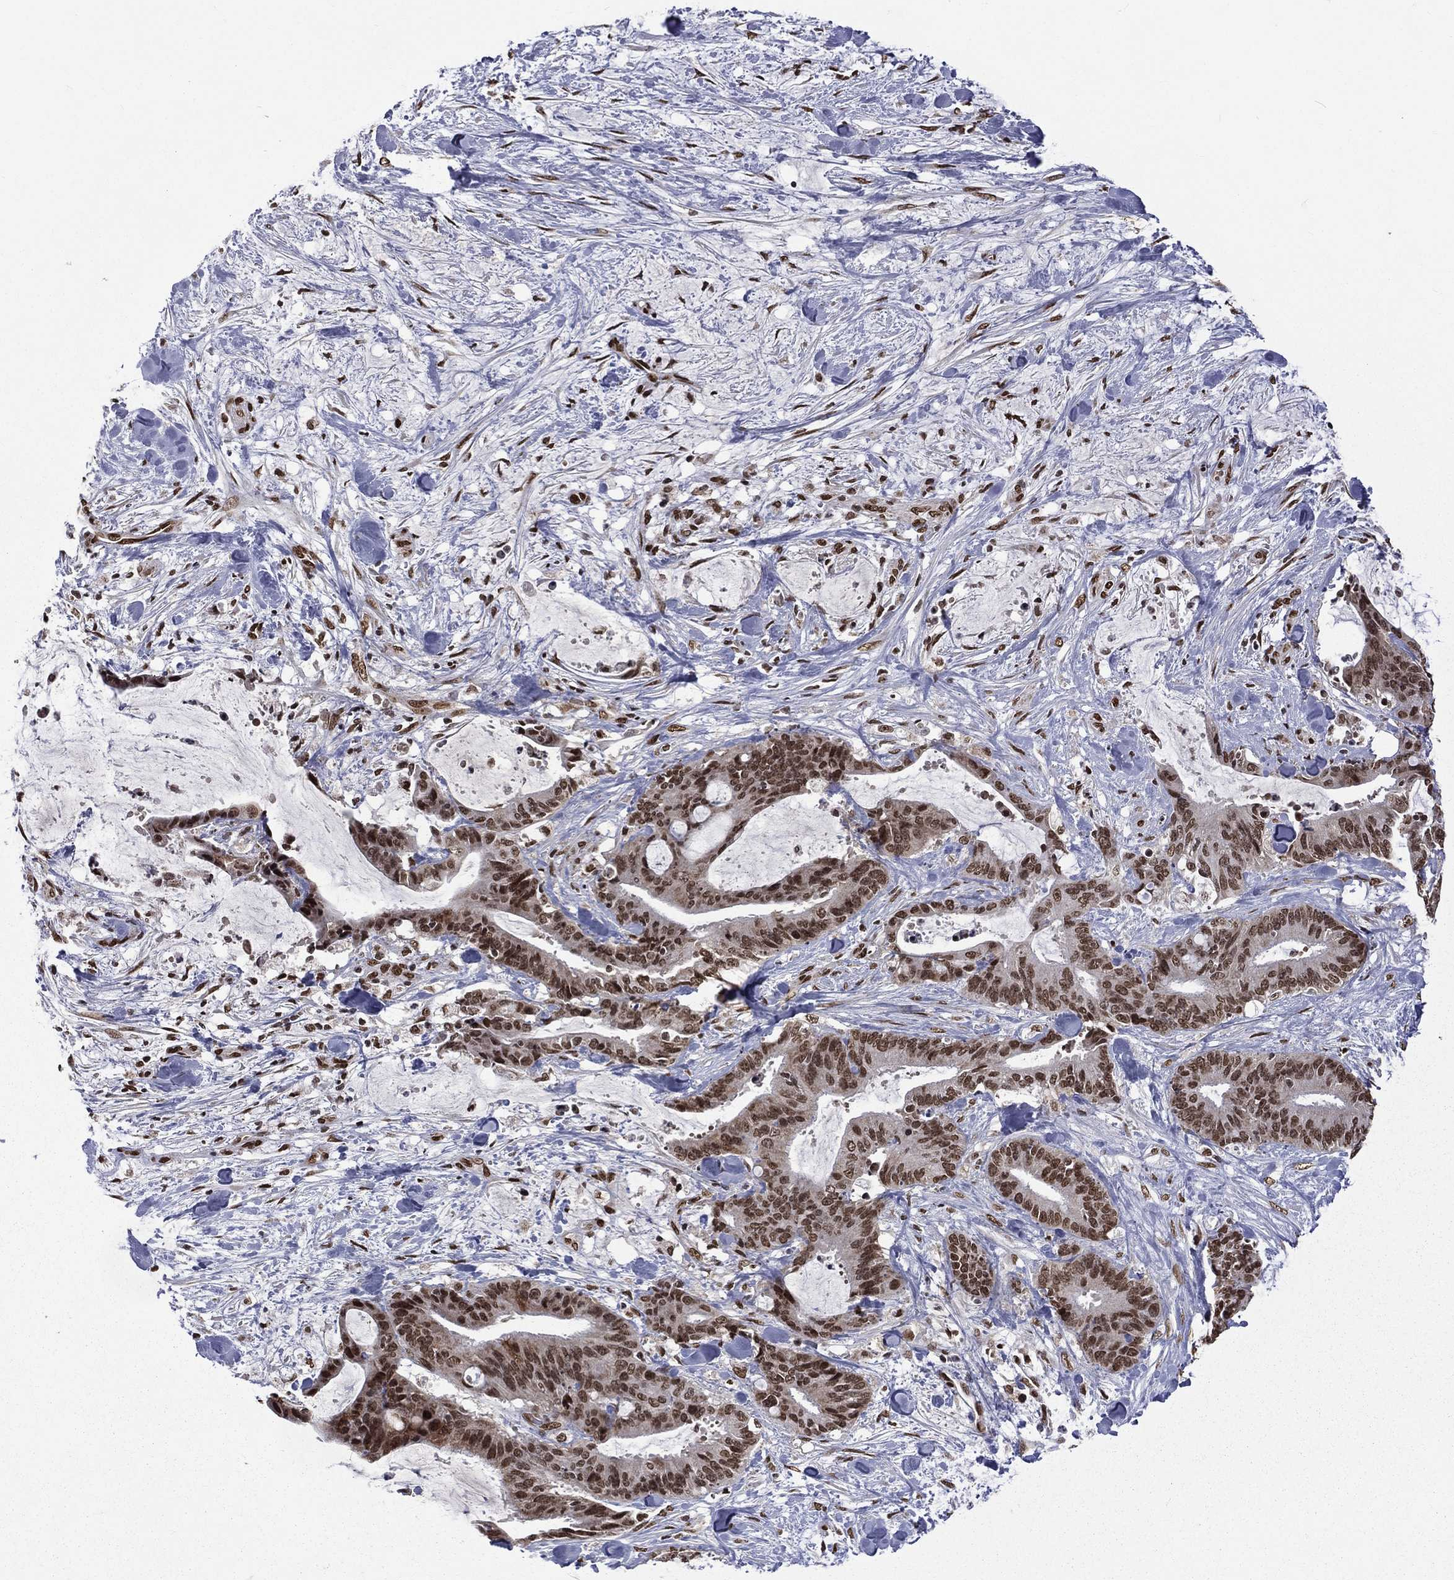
{"staining": {"intensity": "strong", "quantity": ">75%", "location": "nuclear"}, "tissue": "liver cancer", "cell_type": "Tumor cells", "image_type": "cancer", "snomed": [{"axis": "morphology", "description": "Cholangiocarcinoma"}, {"axis": "topography", "description": "Liver"}], "caption": "This is an image of IHC staining of liver cholangiocarcinoma, which shows strong positivity in the nuclear of tumor cells.", "gene": "C5orf24", "patient": {"sex": "female", "age": 73}}